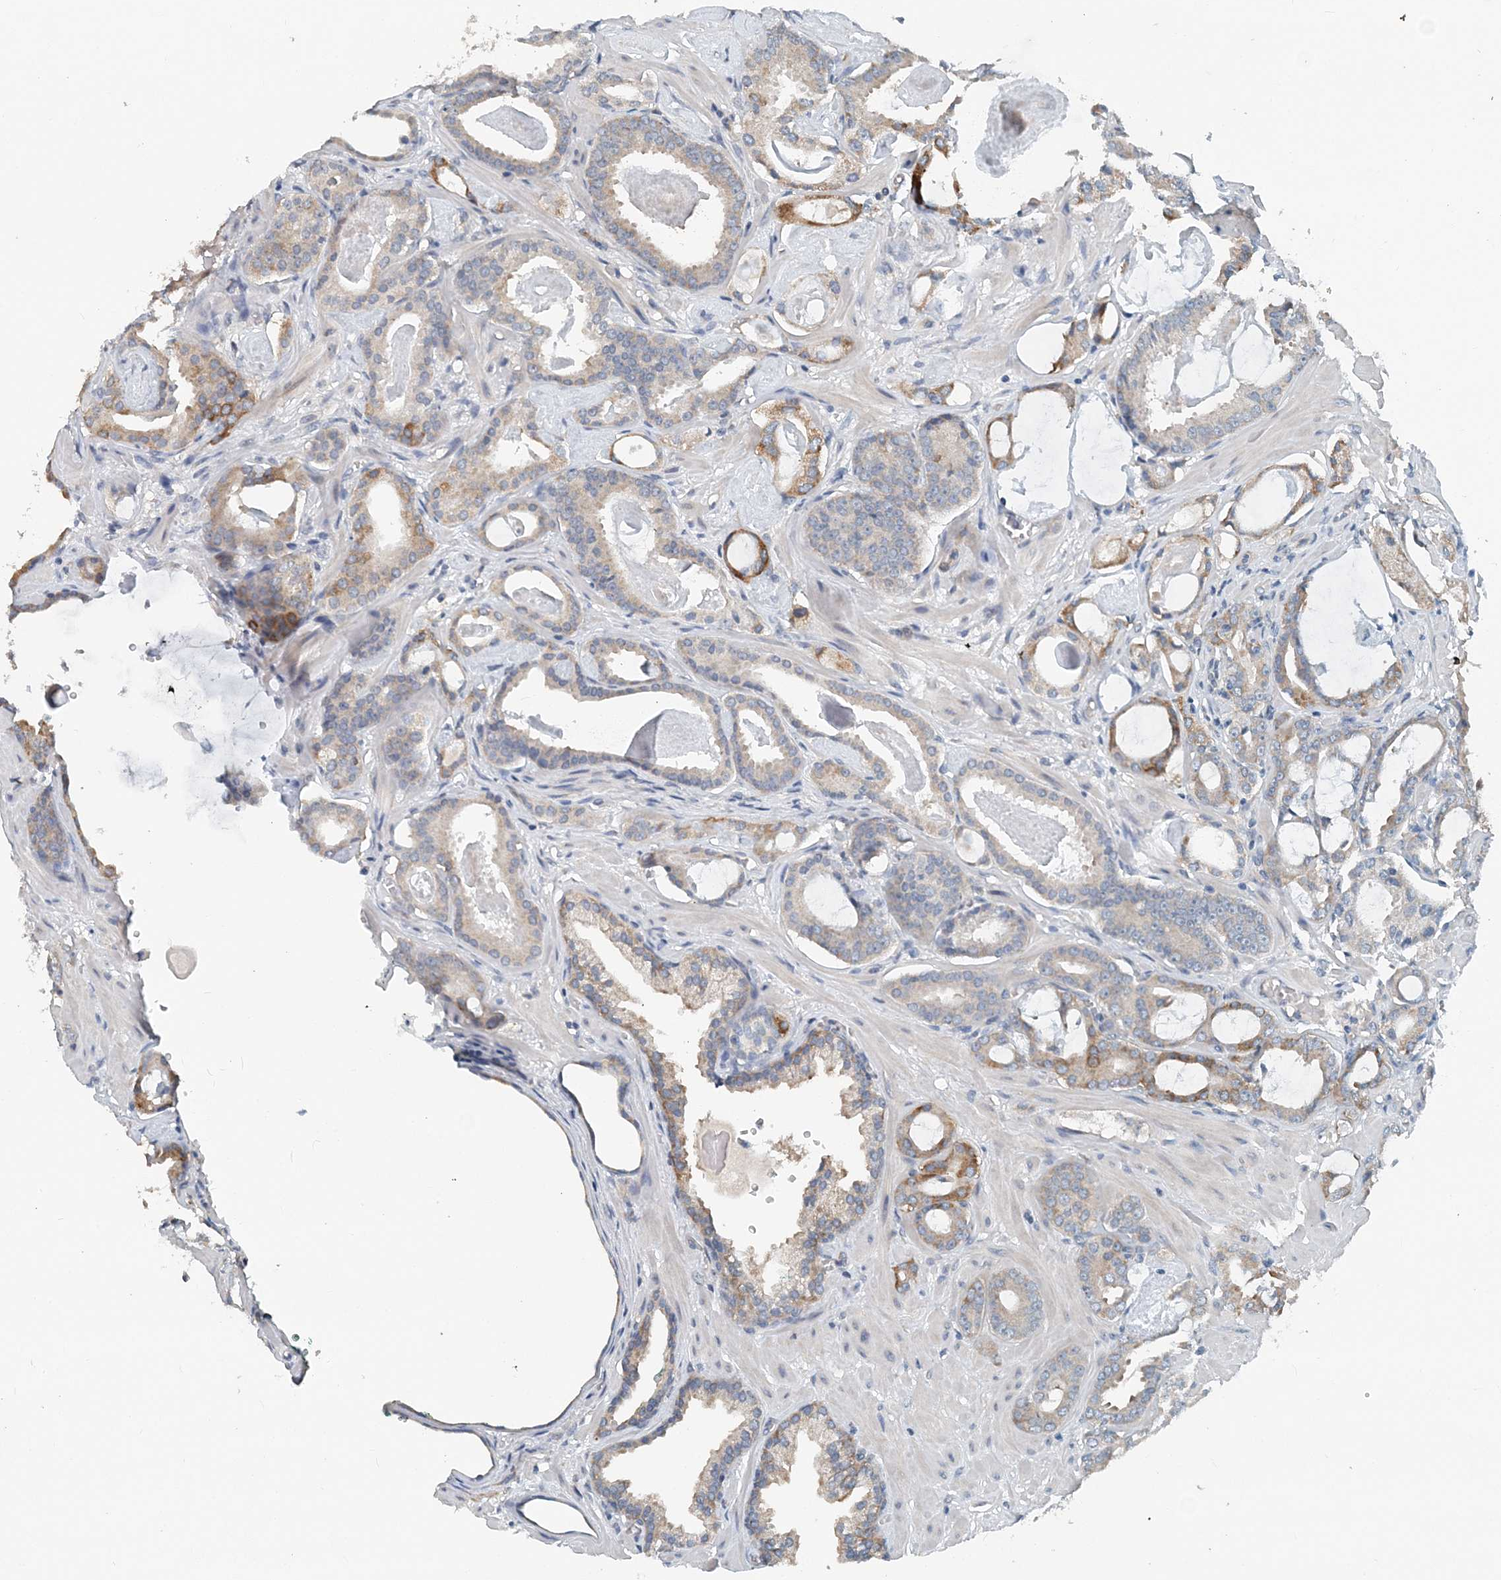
{"staining": {"intensity": "moderate", "quantity": "<25%", "location": "cytoplasmic/membranous"}, "tissue": "prostate cancer", "cell_type": "Tumor cells", "image_type": "cancer", "snomed": [{"axis": "morphology", "description": "Adenocarcinoma, Low grade"}, {"axis": "topography", "description": "Prostate"}], "caption": "A low amount of moderate cytoplasmic/membranous positivity is identified in about <25% of tumor cells in prostate cancer tissue.", "gene": "EEF1A2", "patient": {"sex": "male", "age": 53}}